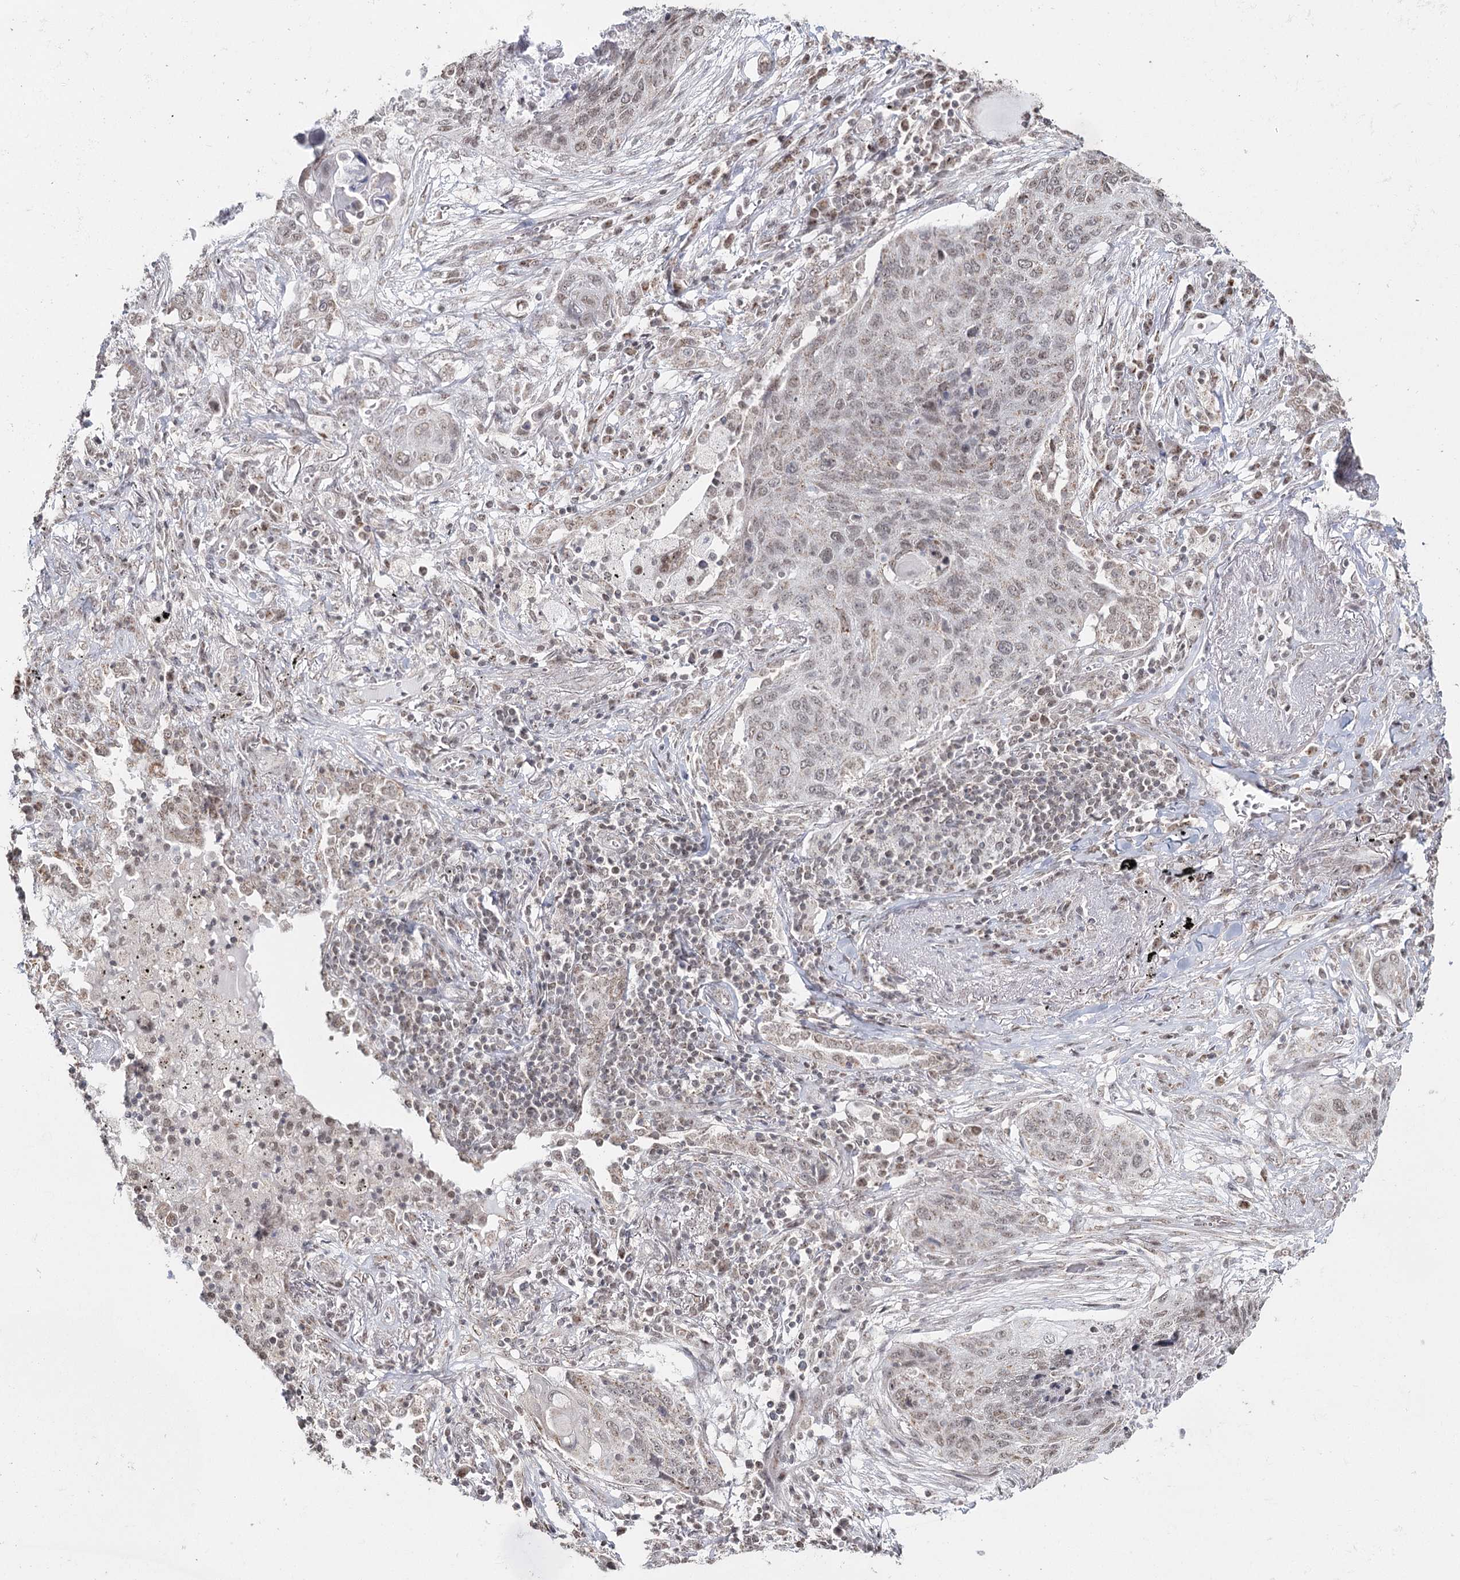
{"staining": {"intensity": "weak", "quantity": "<25%", "location": "cytoplasmic/membranous,nuclear"}, "tissue": "lung cancer", "cell_type": "Tumor cells", "image_type": "cancer", "snomed": [{"axis": "morphology", "description": "Squamous cell carcinoma, NOS"}, {"axis": "topography", "description": "Lung"}], "caption": "High magnification brightfield microscopy of lung squamous cell carcinoma stained with DAB (3,3'-diaminobenzidine) (brown) and counterstained with hematoxylin (blue): tumor cells show no significant expression. The staining was performed using DAB (3,3'-diaminobenzidine) to visualize the protein expression in brown, while the nuclei were stained in blue with hematoxylin (Magnification: 20x).", "gene": "PDHX", "patient": {"sex": "female", "age": 63}}